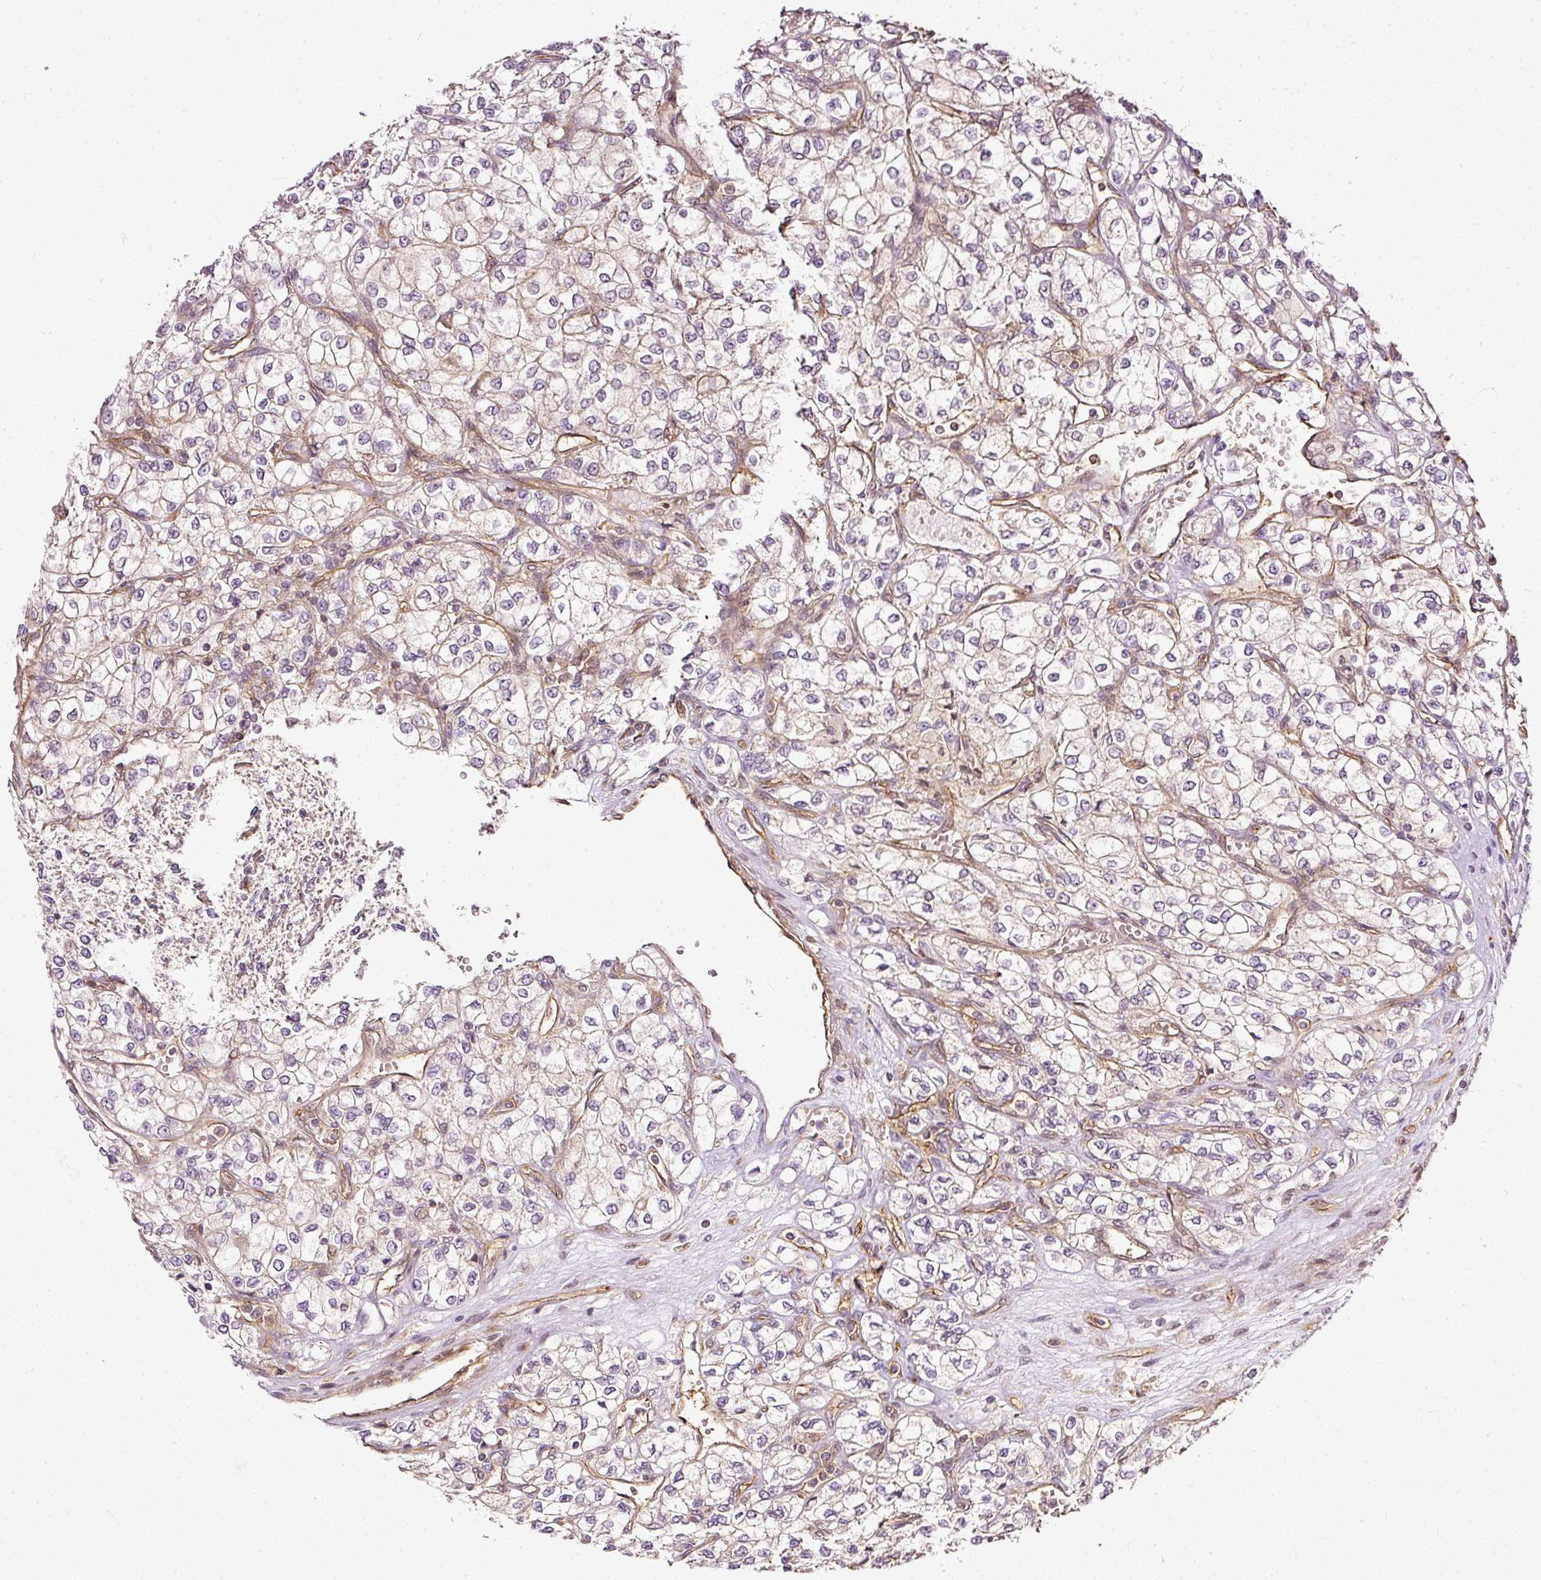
{"staining": {"intensity": "weak", "quantity": "<25%", "location": "cytoplasmic/membranous"}, "tissue": "renal cancer", "cell_type": "Tumor cells", "image_type": "cancer", "snomed": [{"axis": "morphology", "description": "Adenocarcinoma, NOS"}, {"axis": "topography", "description": "Kidney"}], "caption": "Tumor cells are negative for brown protein staining in renal adenocarcinoma. (Immunohistochemistry, brightfield microscopy, high magnification).", "gene": "MIF4GD", "patient": {"sex": "male", "age": 80}}